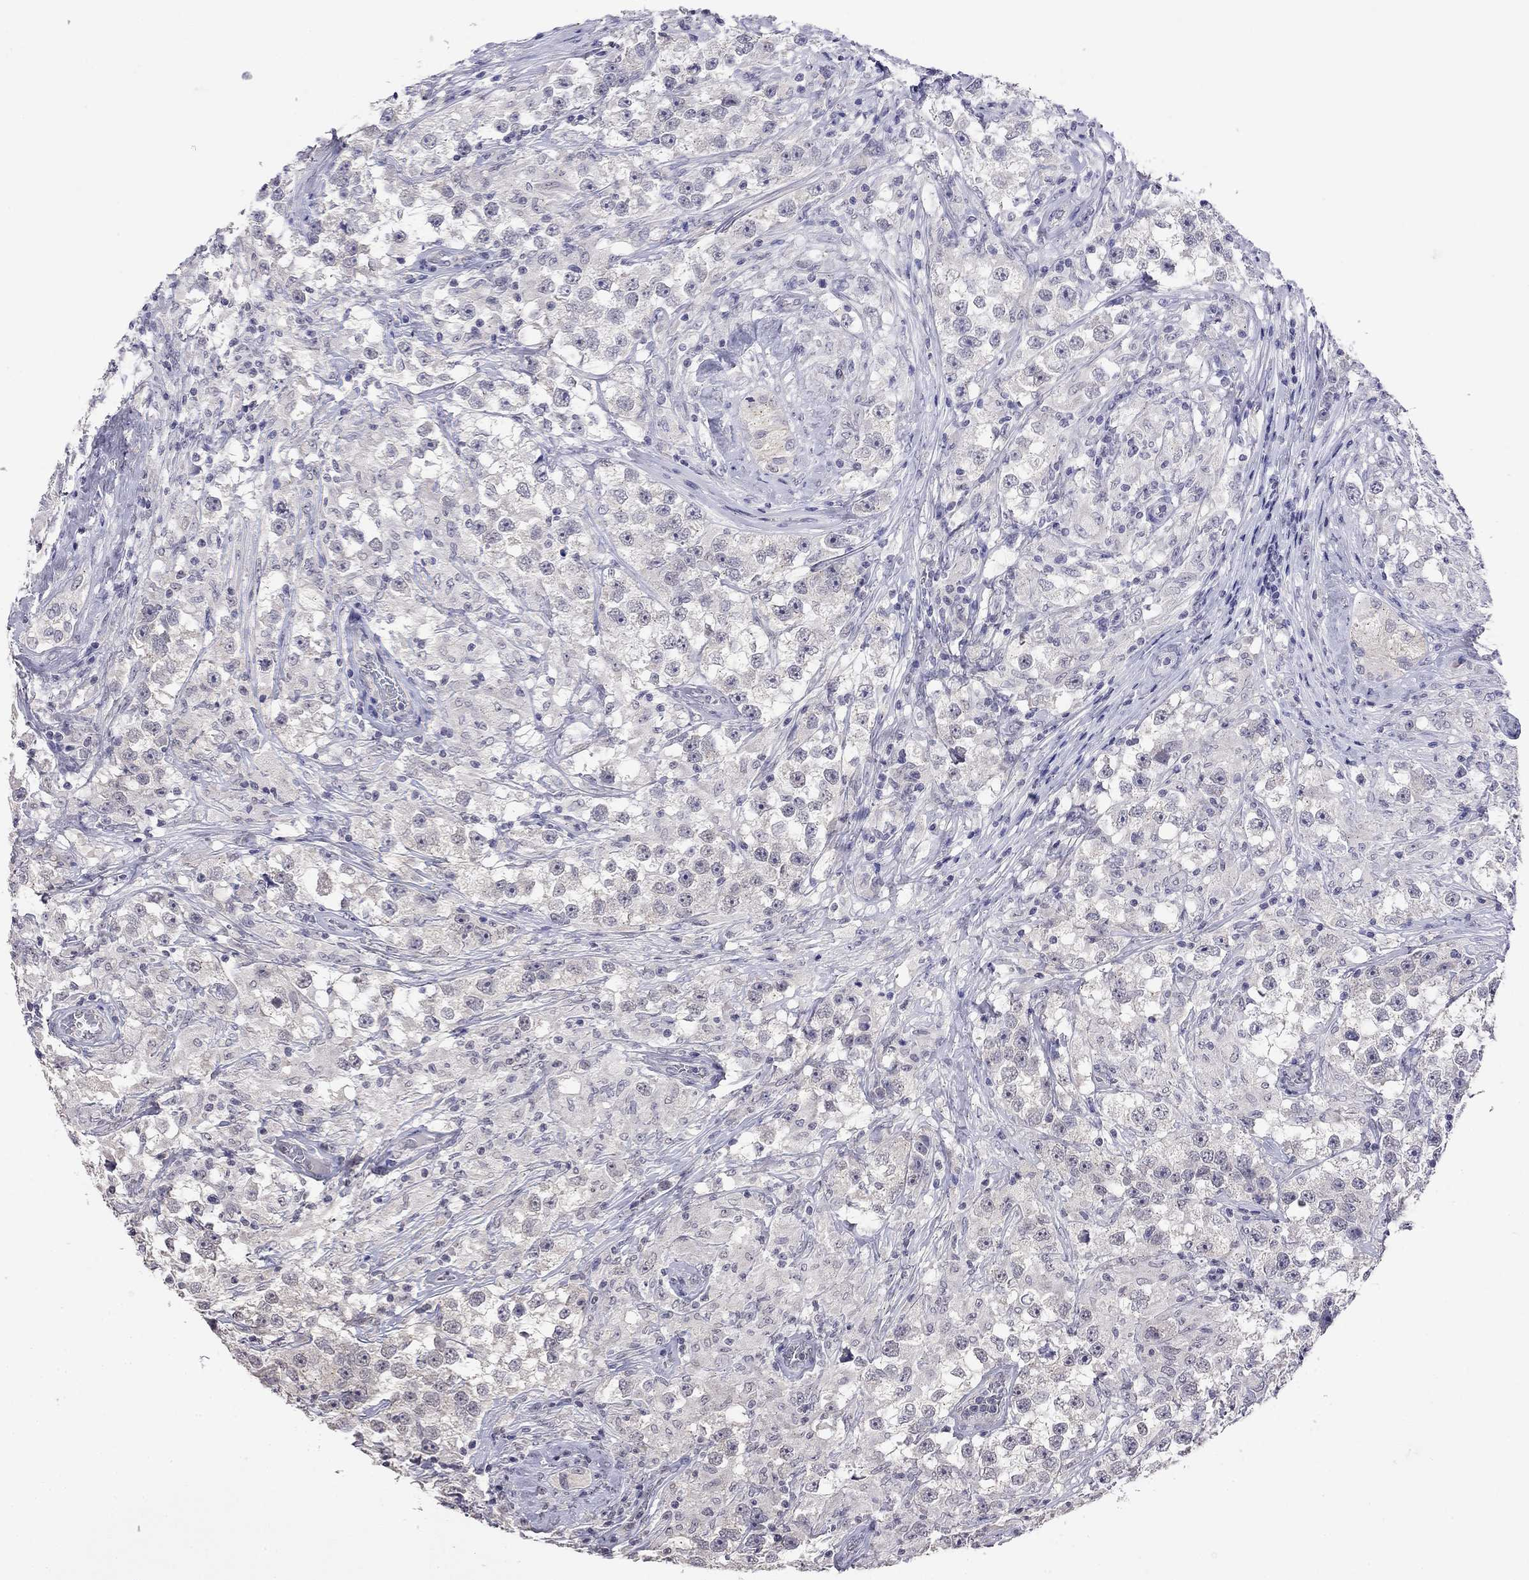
{"staining": {"intensity": "negative", "quantity": "none", "location": "none"}, "tissue": "testis cancer", "cell_type": "Tumor cells", "image_type": "cancer", "snomed": [{"axis": "morphology", "description": "Seminoma, NOS"}, {"axis": "topography", "description": "Testis"}], "caption": "Testis cancer stained for a protein using immunohistochemistry shows no positivity tumor cells.", "gene": "WNK3", "patient": {"sex": "male", "age": 46}}